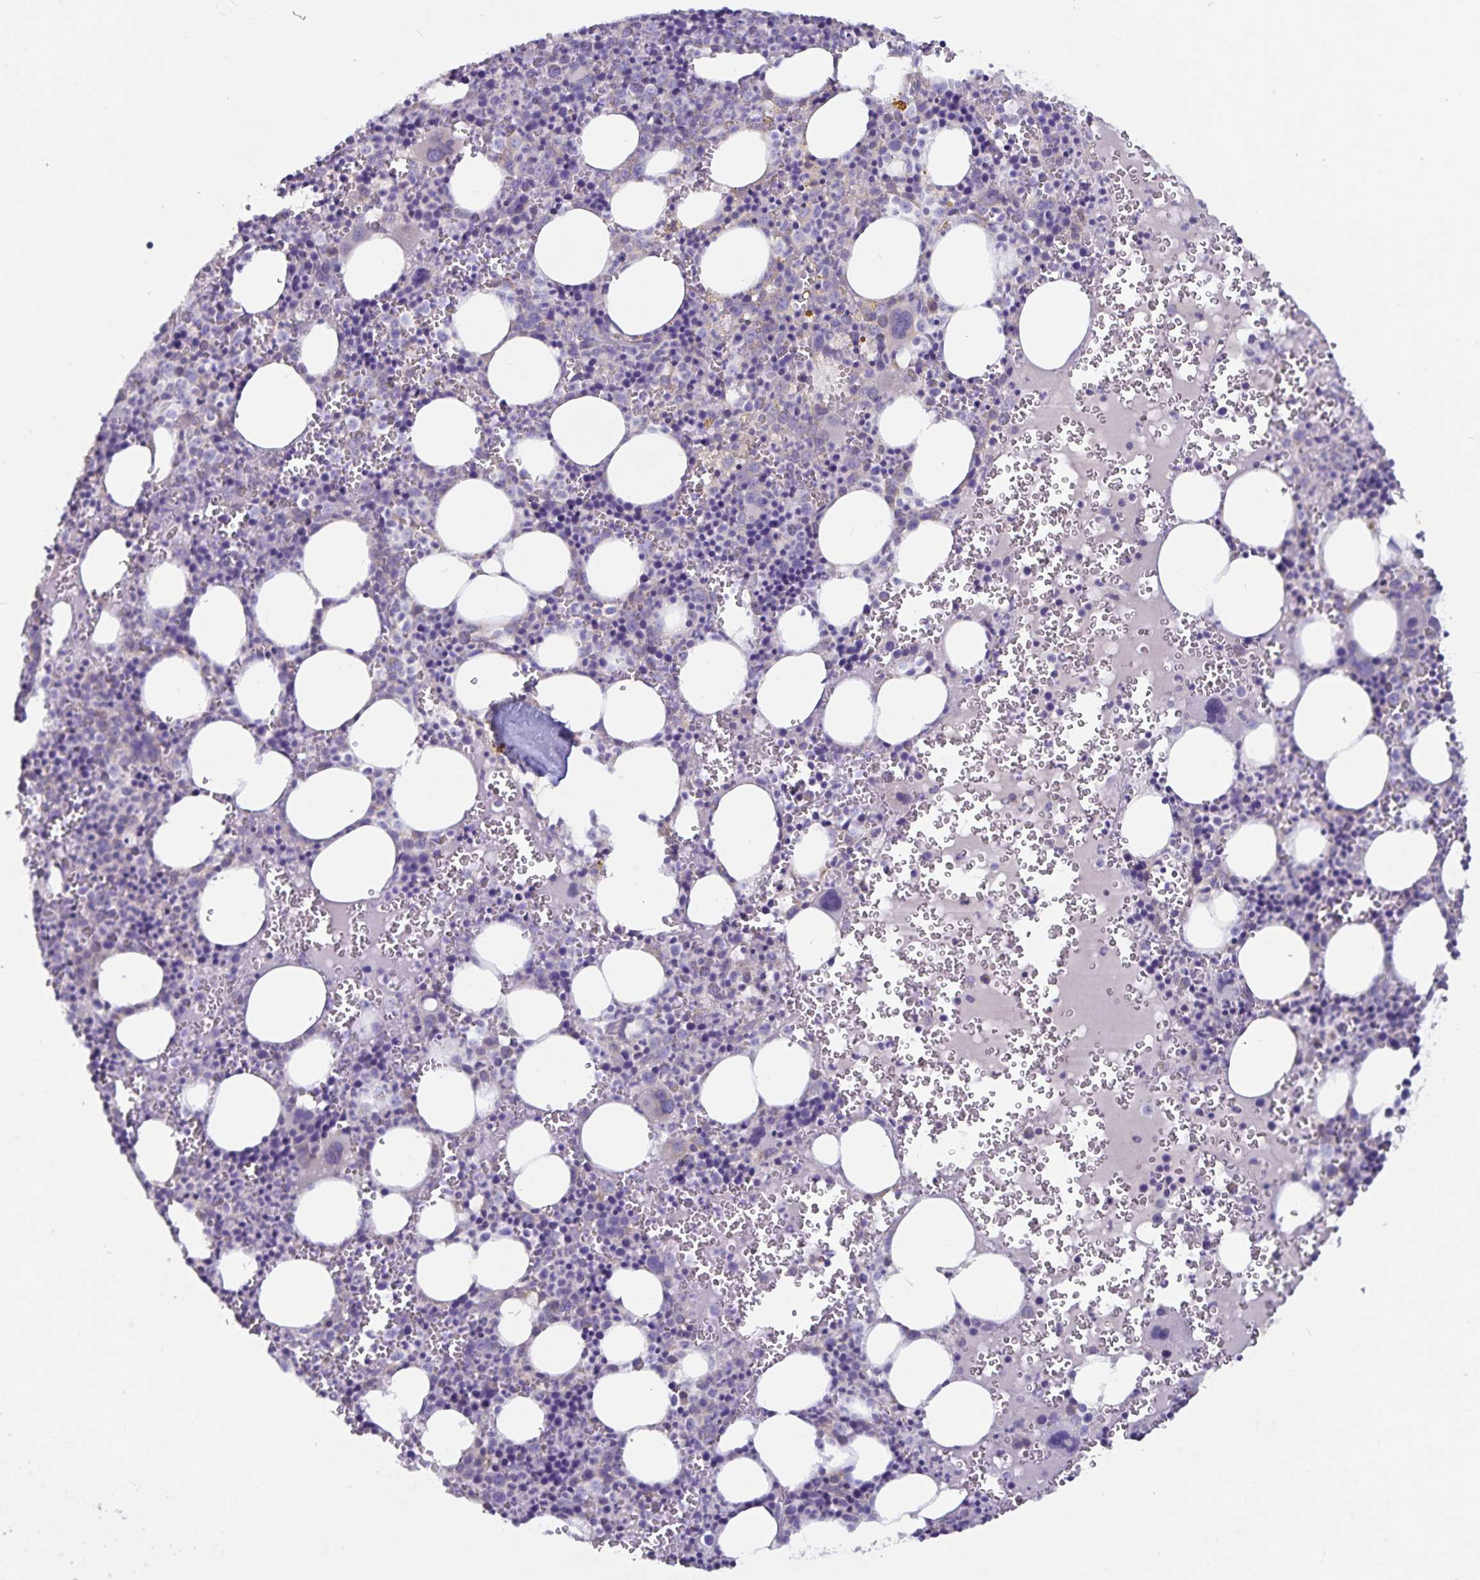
{"staining": {"intensity": "negative", "quantity": "none", "location": "none"}, "tissue": "bone marrow", "cell_type": "Hematopoietic cells", "image_type": "normal", "snomed": [{"axis": "morphology", "description": "Normal tissue, NOS"}, {"axis": "topography", "description": "Bone marrow"}], "caption": "DAB (3,3'-diaminobenzidine) immunohistochemical staining of unremarkable human bone marrow demonstrates no significant staining in hematopoietic cells.", "gene": "FAM120A", "patient": {"sex": "male", "age": 63}}